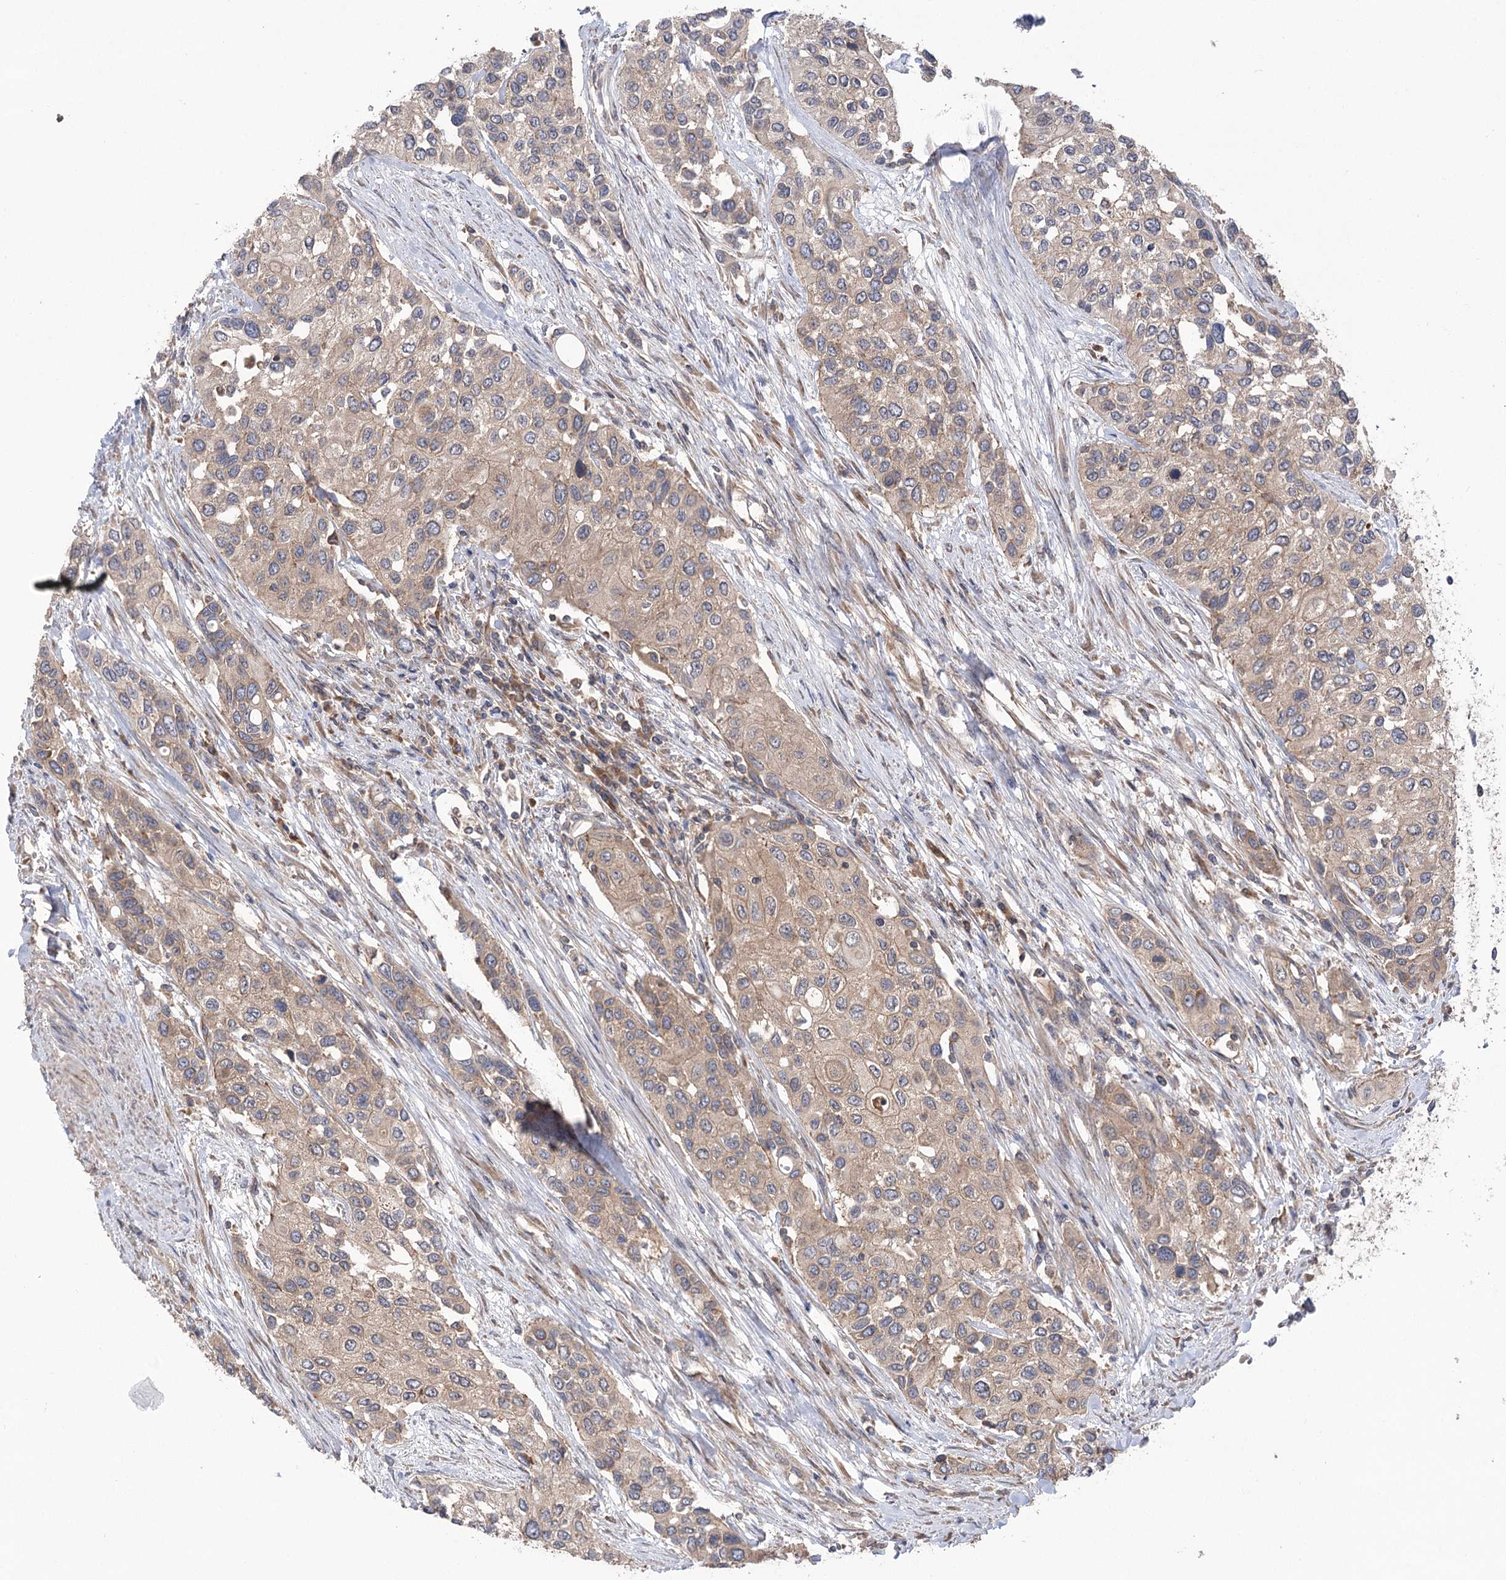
{"staining": {"intensity": "weak", "quantity": ">75%", "location": "cytoplasmic/membranous"}, "tissue": "urothelial cancer", "cell_type": "Tumor cells", "image_type": "cancer", "snomed": [{"axis": "morphology", "description": "Normal tissue, NOS"}, {"axis": "morphology", "description": "Urothelial carcinoma, High grade"}, {"axis": "topography", "description": "Vascular tissue"}, {"axis": "topography", "description": "Urinary bladder"}], "caption": "Approximately >75% of tumor cells in human urothelial cancer reveal weak cytoplasmic/membranous protein staining as visualized by brown immunohistochemical staining.", "gene": "VPS37B", "patient": {"sex": "female", "age": 56}}